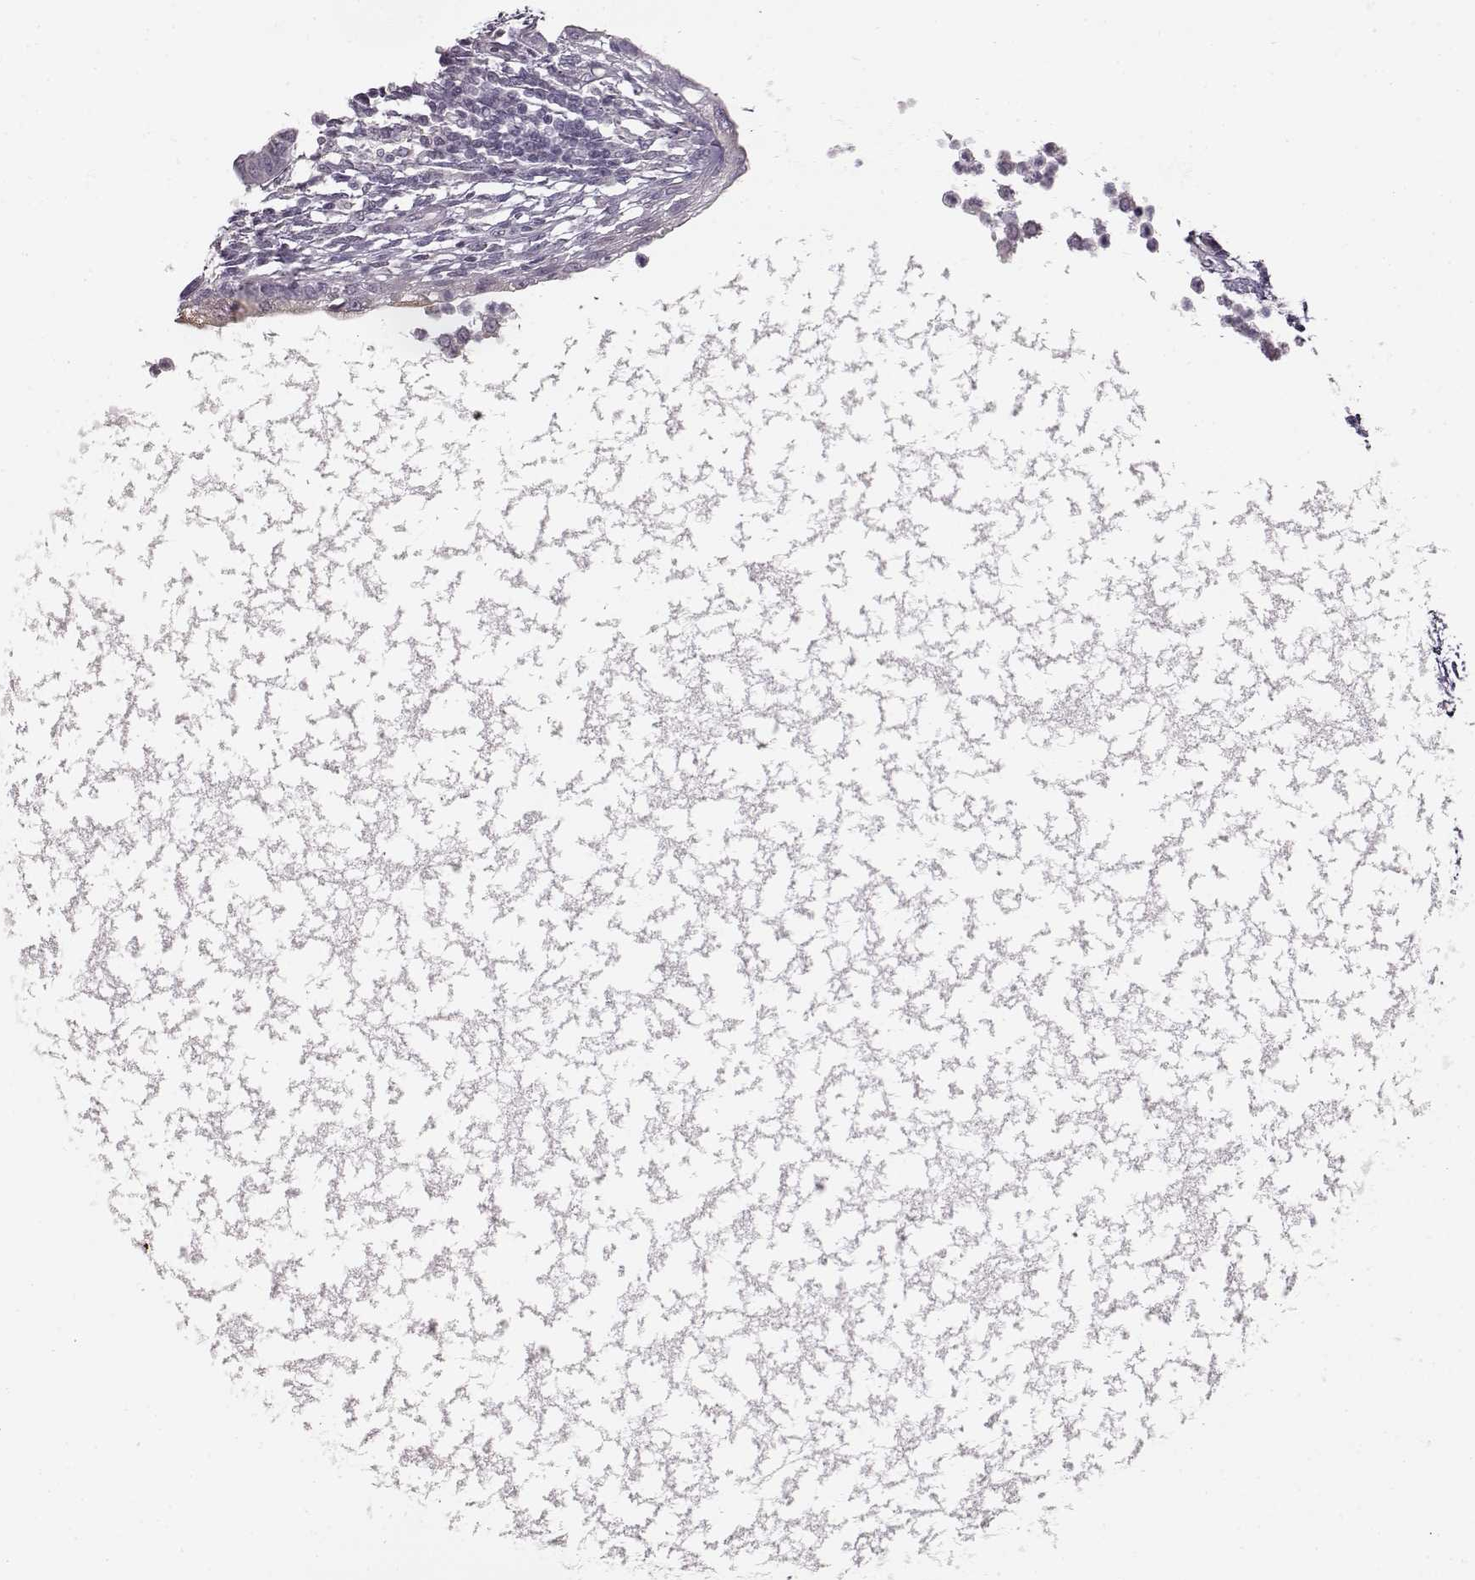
{"staining": {"intensity": "negative", "quantity": "none", "location": "none"}, "tissue": "testis cancer", "cell_type": "Tumor cells", "image_type": "cancer", "snomed": [{"axis": "morphology", "description": "Carcinoma, Embryonal, NOS"}, {"axis": "topography", "description": "Testis"}], "caption": "Protein analysis of testis cancer demonstrates no significant positivity in tumor cells.", "gene": "MAP6D1", "patient": {"sex": "male", "age": 26}}